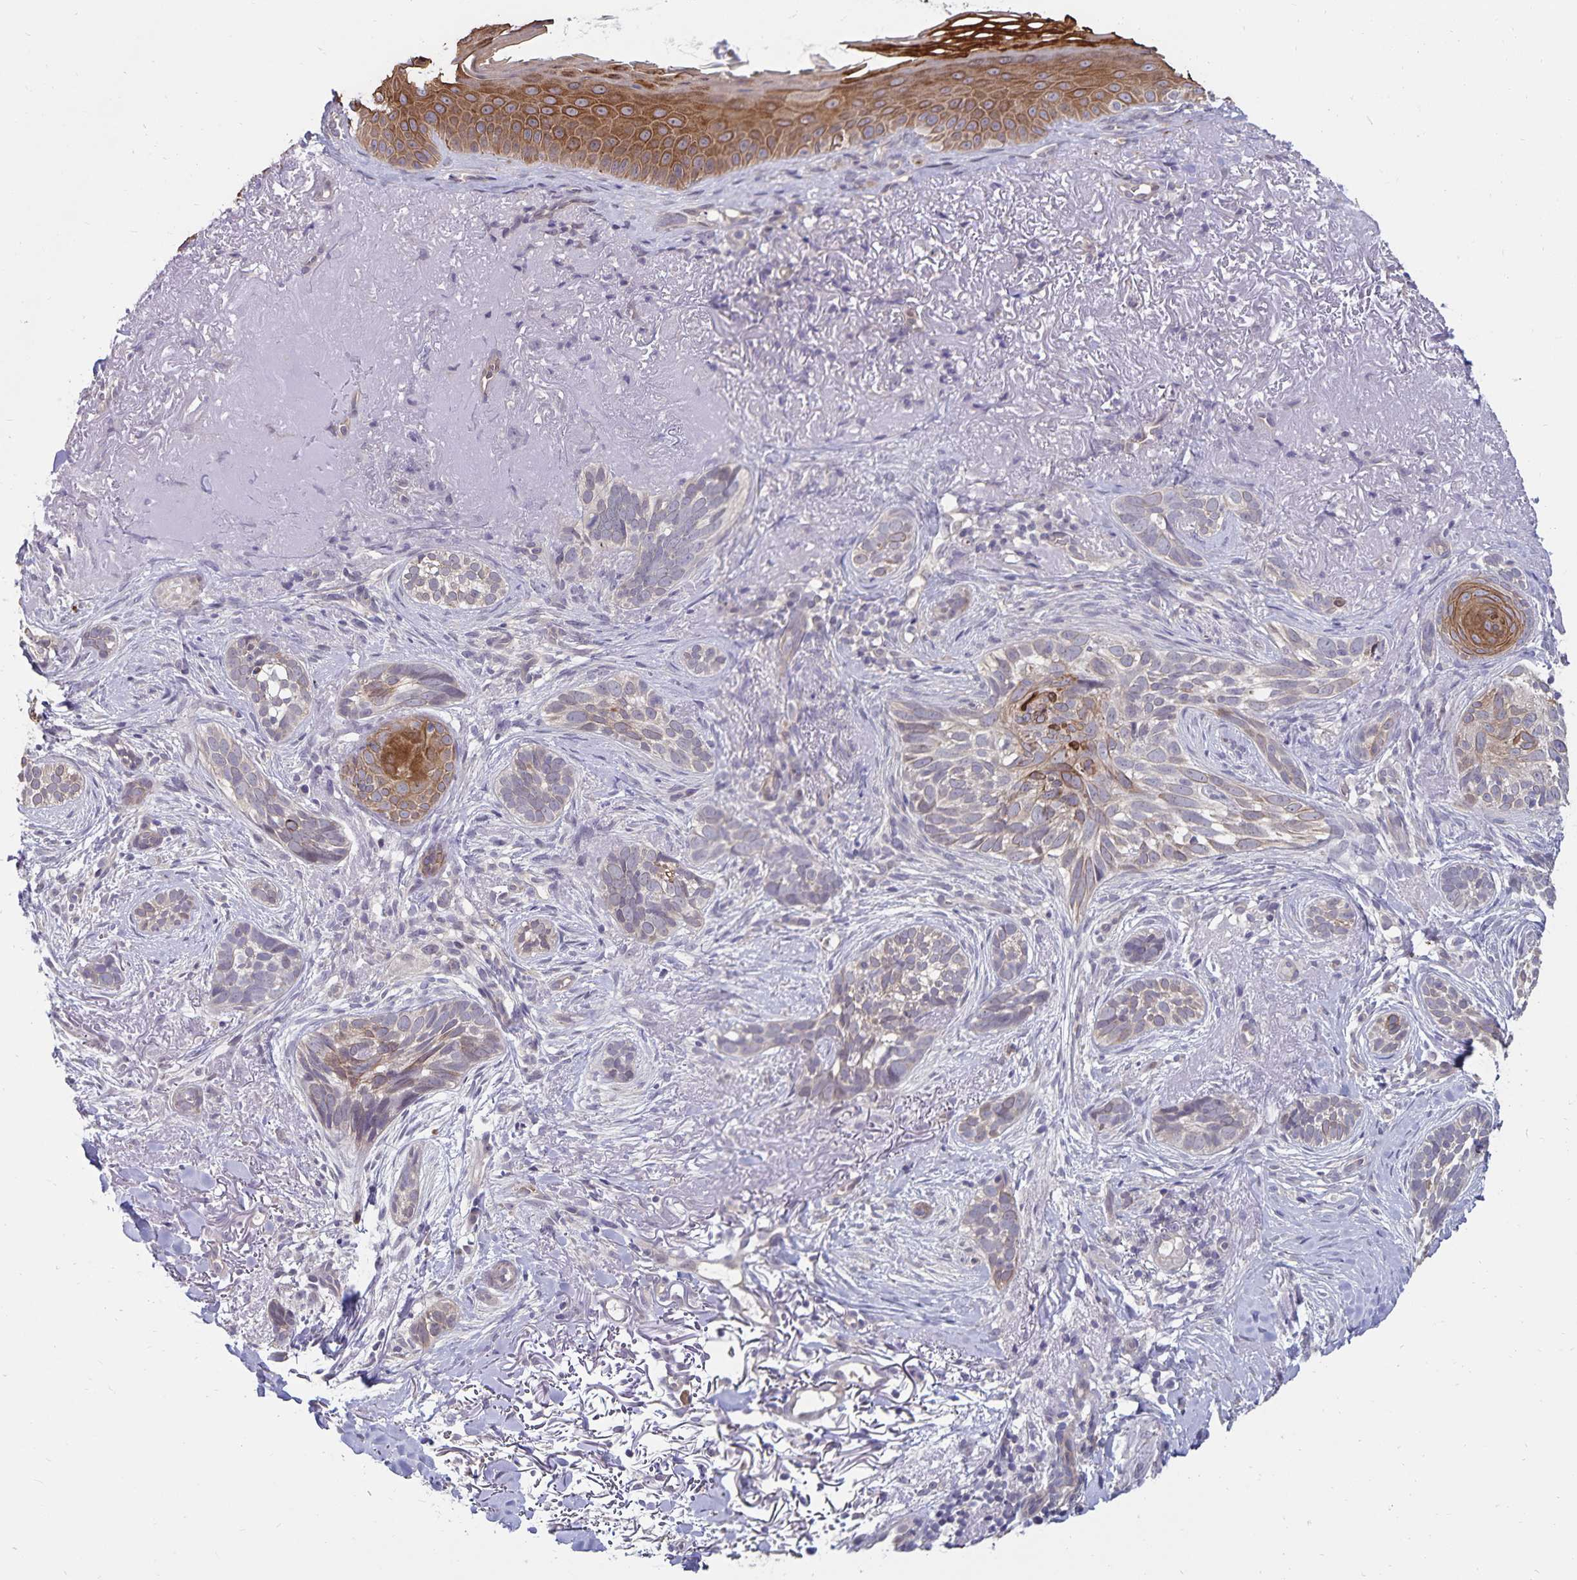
{"staining": {"intensity": "moderate", "quantity": "<25%", "location": "cytoplasmic/membranous"}, "tissue": "skin cancer", "cell_type": "Tumor cells", "image_type": "cancer", "snomed": [{"axis": "morphology", "description": "Basal cell carcinoma"}, {"axis": "morphology", "description": "BCC, high aggressive"}, {"axis": "topography", "description": "Skin"}], "caption": "Tumor cells reveal low levels of moderate cytoplasmic/membranous positivity in about <25% of cells in skin basal cell carcinoma. The staining was performed using DAB, with brown indicating positive protein expression. Nuclei are stained blue with hematoxylin.", "gene": "CDKN2B", "patient": {"sex": "female", "age": 86}}